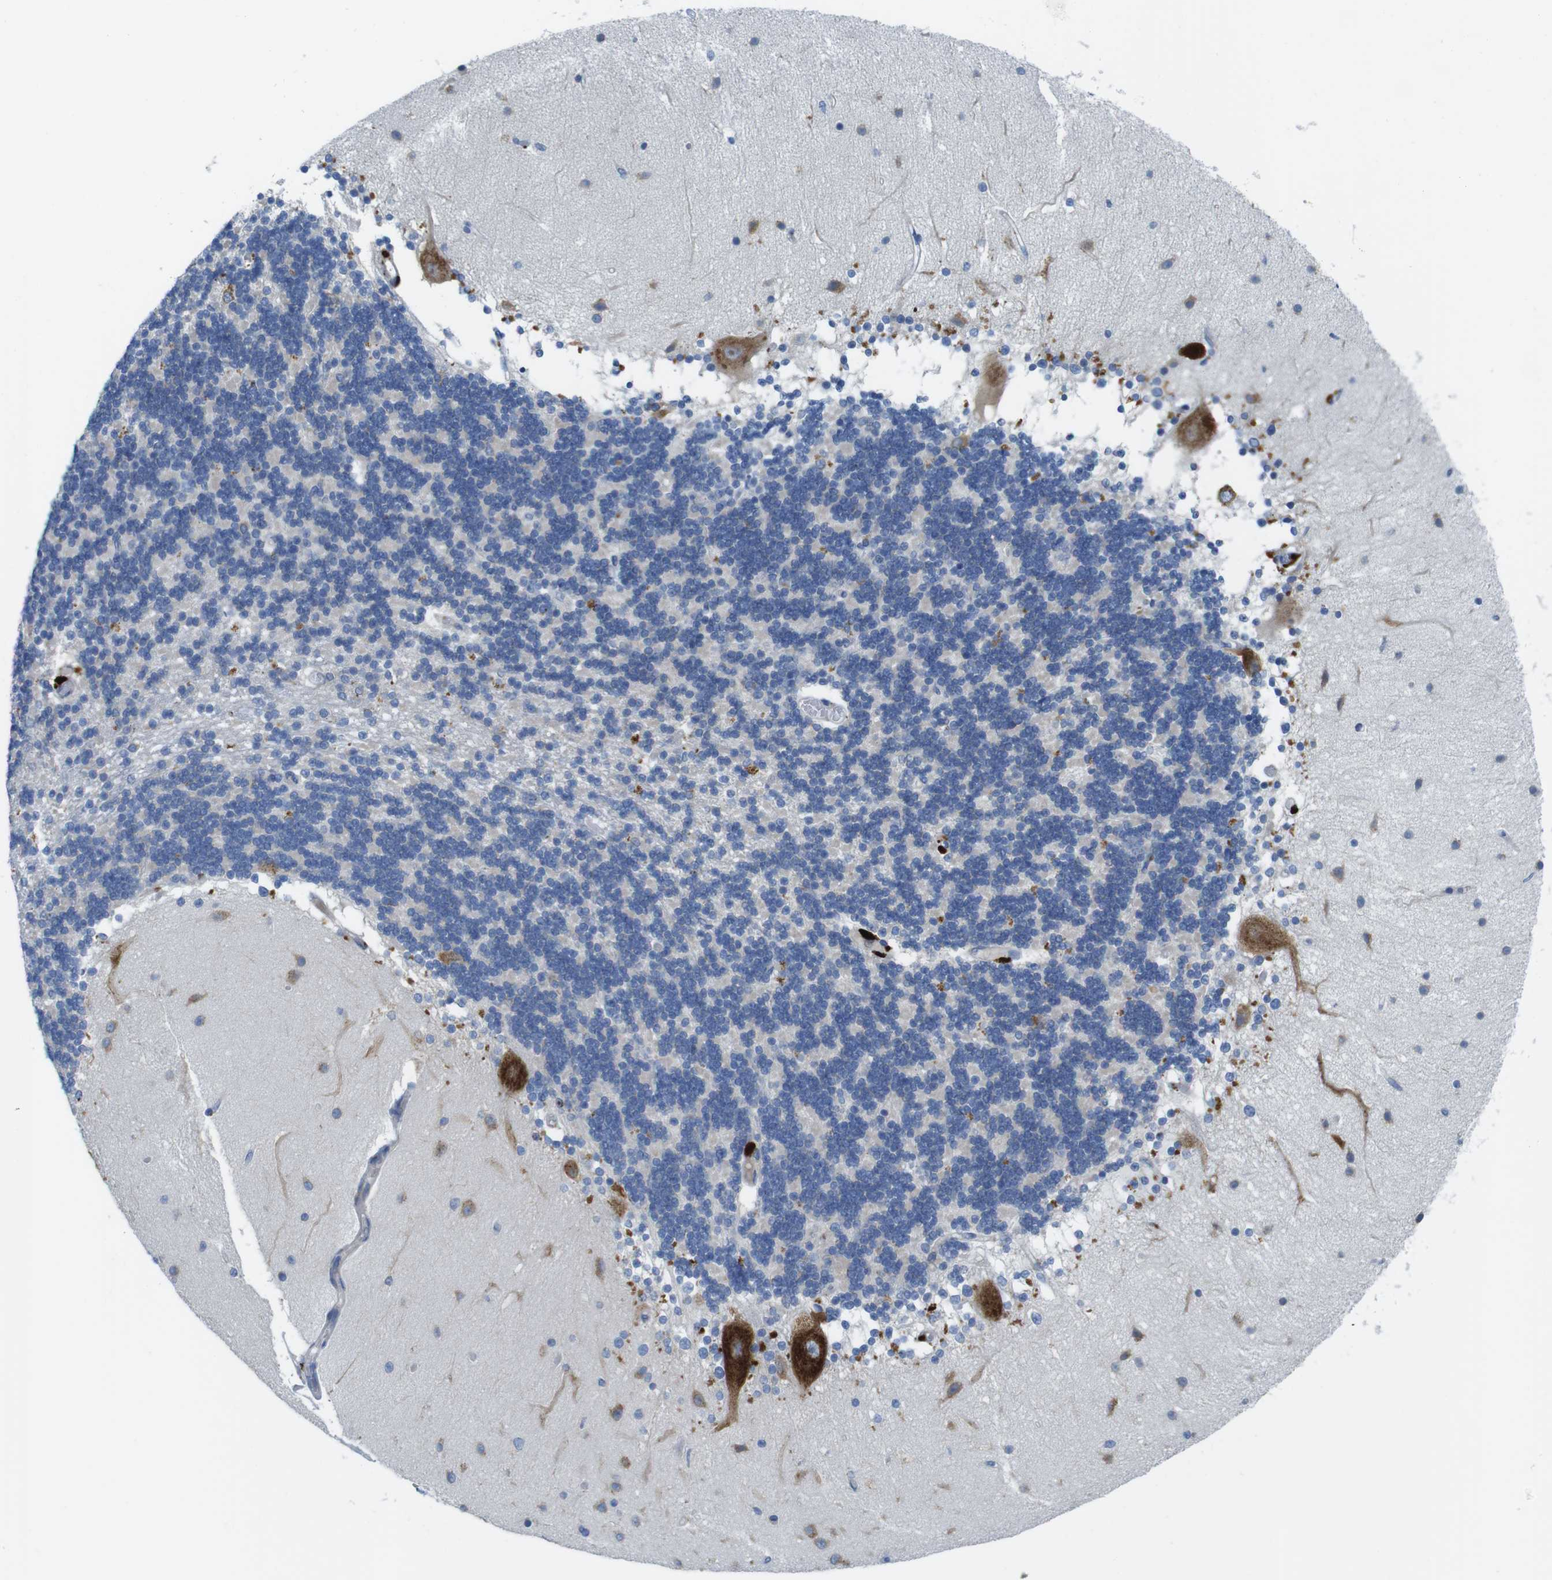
{"staining": {"intensity": "weak", "quantity": "<25%", "location": "cytoplasmic/membranous"}, "tissue": "cerebellum", "cell_type": "Cells in granular layer", "image_type": "normal", "snomed": [{"axis": "morphology", "description": "Normal tissue, NOS"}, {"axis": "topography", "description": "Cerebellum"}], "caption": "The photomicrograph demonstrates no significant positivity in cells in granular layer of cerebellum.", "gene": "TMEM234", "patient": {"sex": "female", "age": 54}}